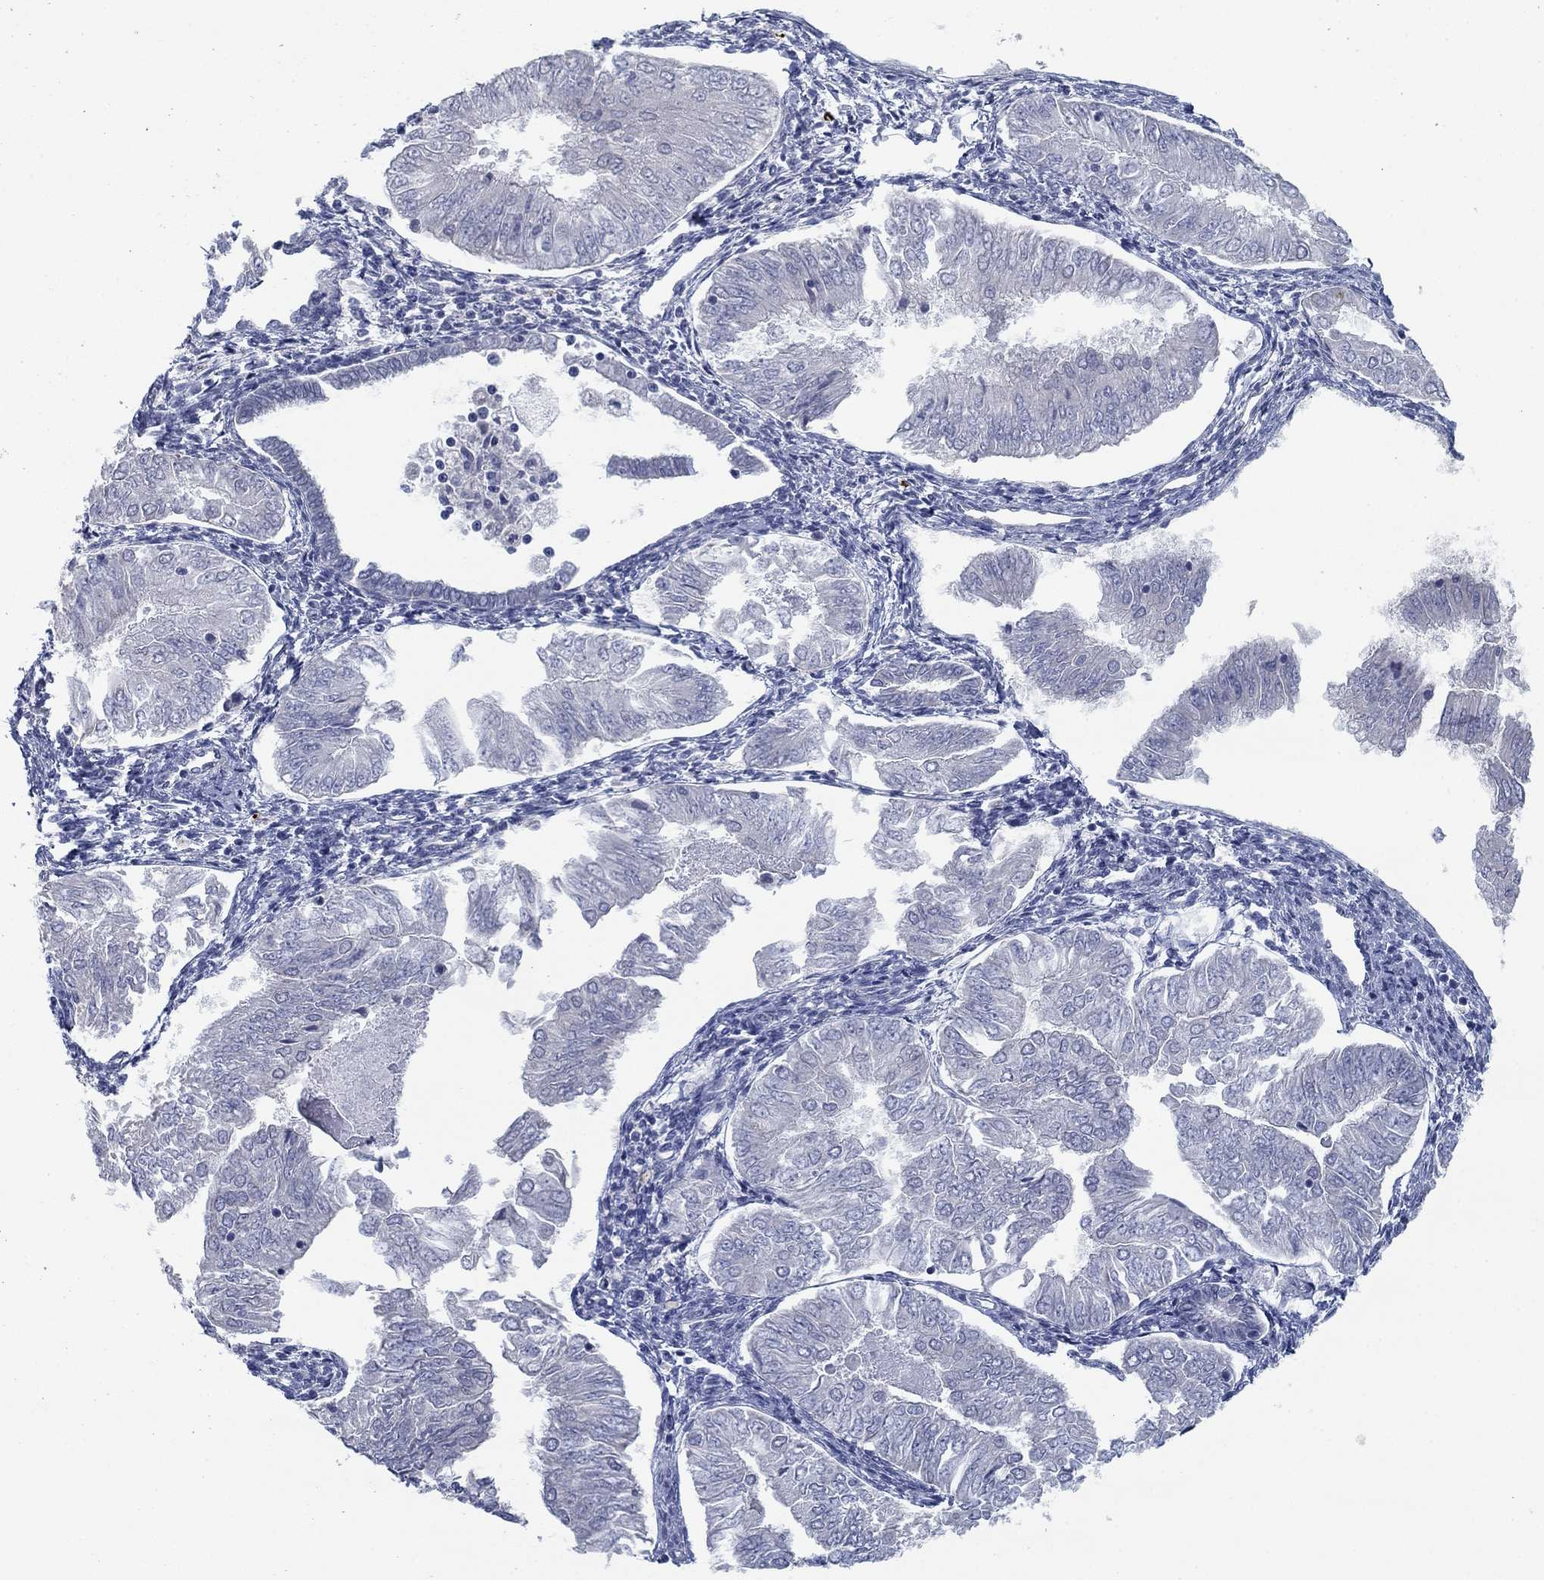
{"staining": {"intensity": "negative", "quantity": "none", "location": "none"}, "tissue": "endometrial cancer", "cell_type": "Tumor cells", "image_type": "cancer", "snomed": [{"axis": "morphology", "description": "Adenocarcinoma, NOS"}, {"axis": "topography", "description": "Endometrium"}], "caption": "An image of adenocarcinoma (endometrial) stained for a protein displays no brown staining in tumor cells.", "gene": "APOC3", "patient": {"sex": "female", "age": 53}}